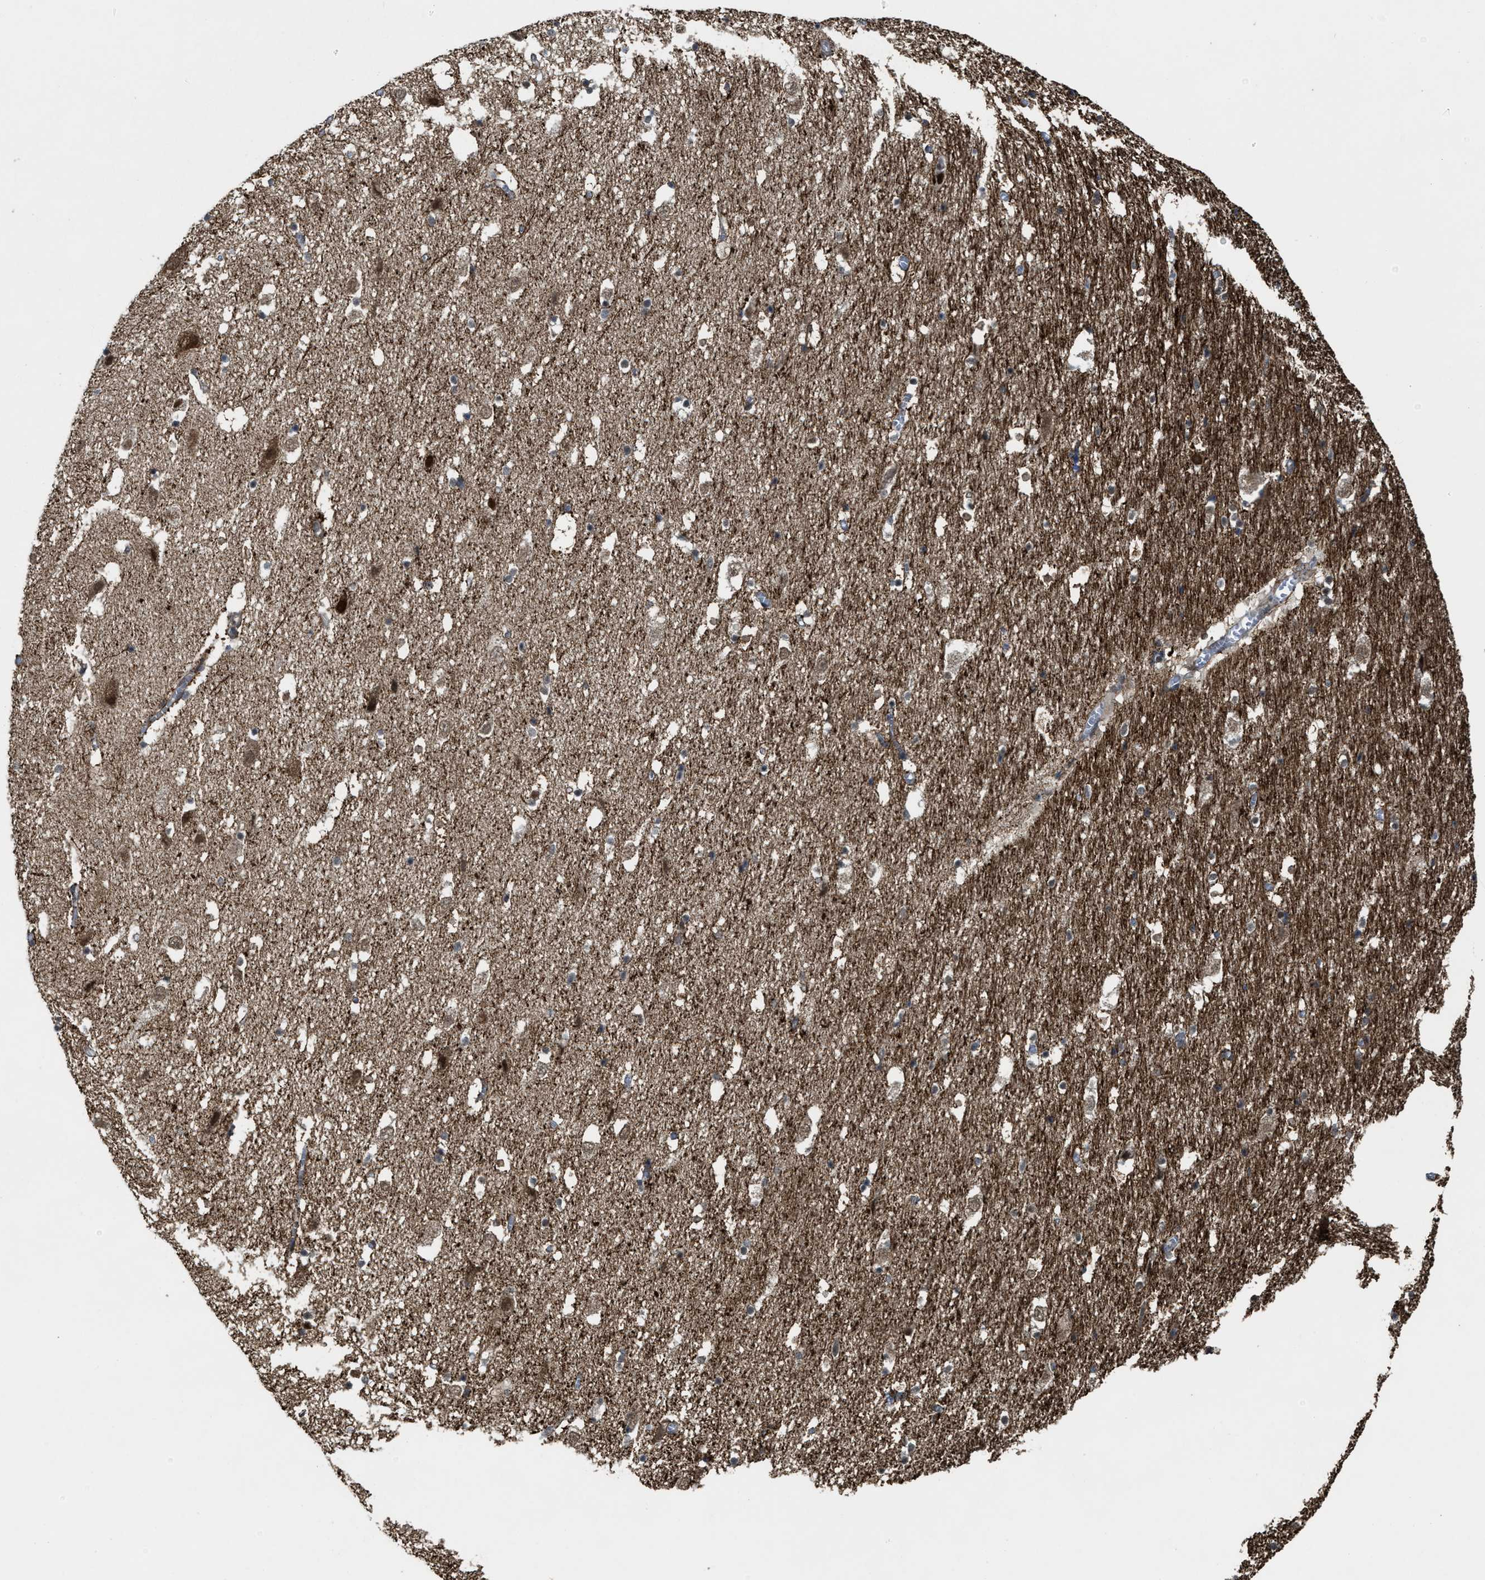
{"staining": {"intensity": "weak", "quantity": "25%-75%", "location": "cytoplasmic/membranous"}, "tissue": "hippocampus", "cell_type": "Glial cells", "image_type": "normal", "snomed": [{"axis": "morphology", "description": "Normal tissue, NOS"}, {"axis": "topography", "description": "Hippocampus"}], "caption": "A low amount of weak cytoplasmic/membranous staining is present in approximately 25%-75% of glial cells in benign hippocampus. The staining was performed using DAB, with brown indicating positive protein expression. Nuclei are stained blue with hematoxylin.", "gene": "ZNF250", "patient": {"sex": "male", "age": 45}}